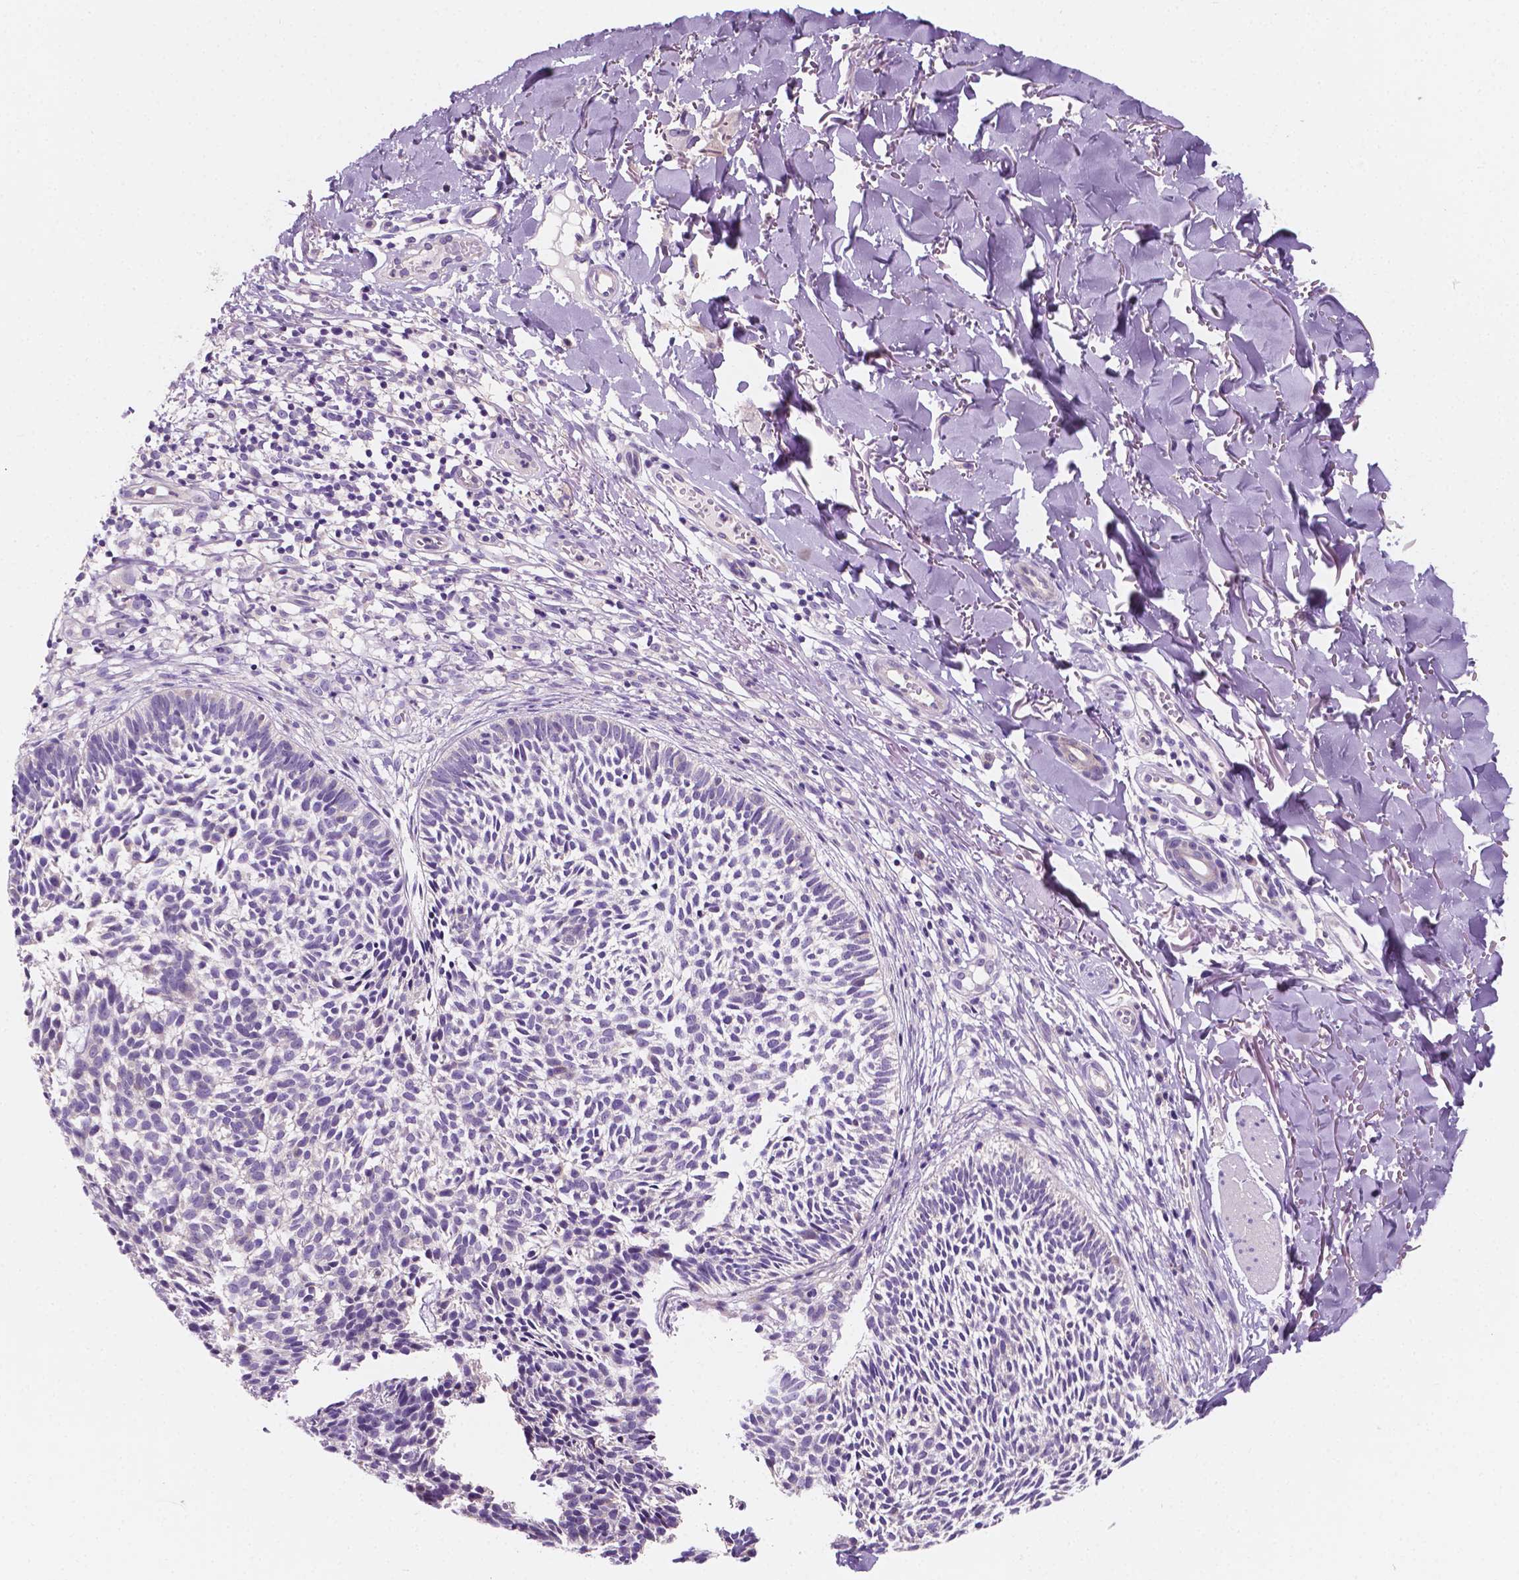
{"staining": {"intensity": "negative", "quantity": "none", "location": "none"}, "tissue": "skin cancer", "cell_type": "Tumor cells", "image_type": "cancer", "snomed": [{"axis": "morphology", "description": "Basal cell carcinoma"}, {"axis": "topography", "description": "Skin"}], "caption": "Tumor cells show no significant protein staining in basal cell carcinoma (skin). Brightfield microscopy of immunohistochemistry (IHC) stained with DAB (3,3'-diaminobenzidine) (brown) and hematoxylin (blue), captured at high magnification.", "gene": "SIRT2", "patient": {"sex": "male", "age": 78}}